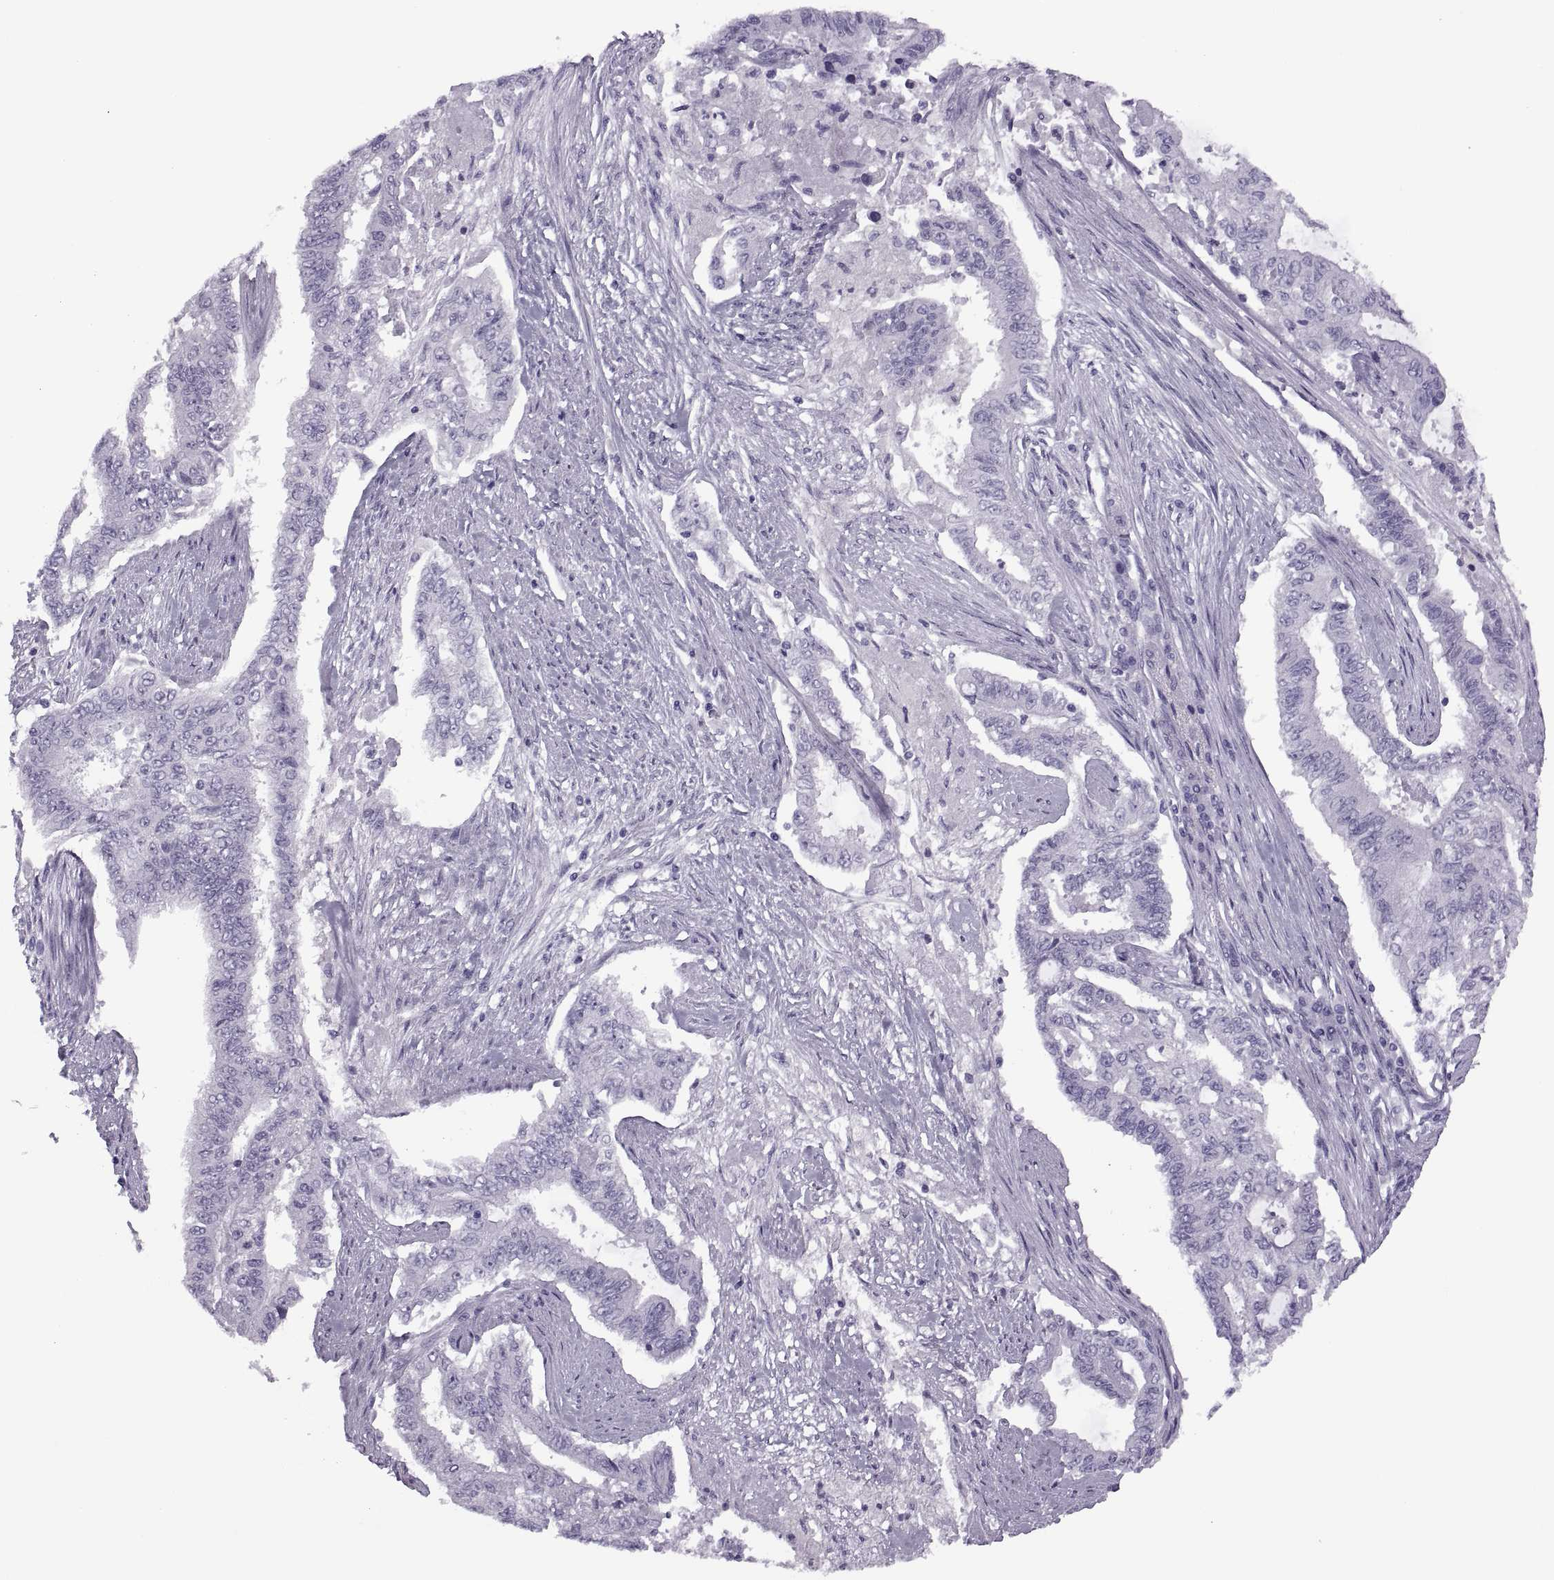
{"staining": {"intensity": "negative", "quantity": "none", "location": "none"}, "tissue": "endometrial cancer", "cell_type": "Tumor cells", "image_type": "cancer", "snomed": [{"axis": "morphology", "description": "Adenocarcinoma, NOS"}, {"axis": "topography", "description": "Uterus"}], "caption": "DAB immunohistochemical staining of endometrial adenocarcinoma demonstrates no significant positivity in tumor cells.", "gene": "FAM24A", "patient": {"sex": "female", "age": 59}}